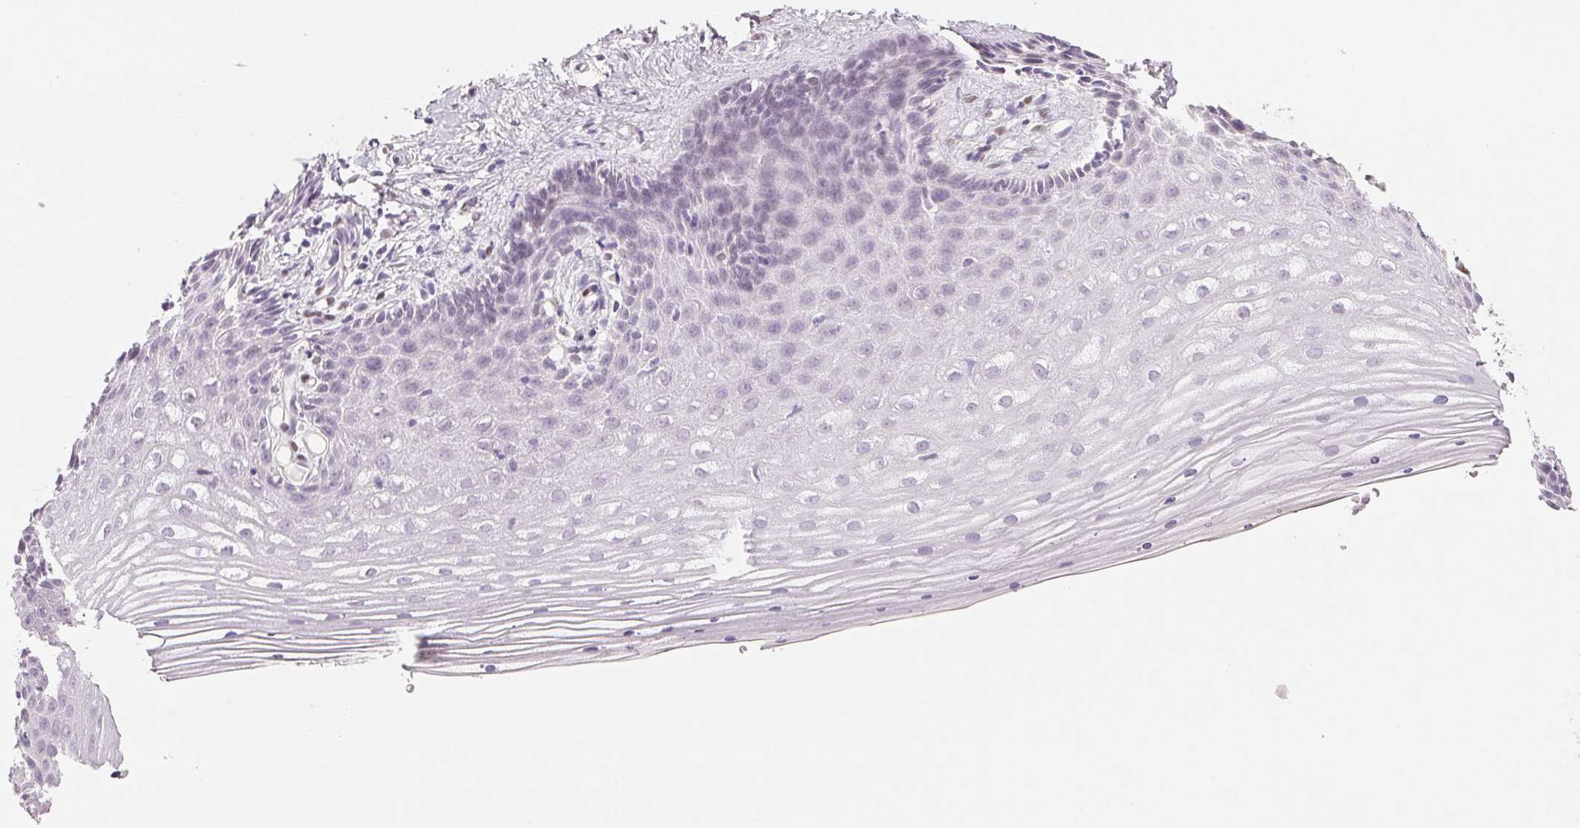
{"staining": {"intensity": "negative", "quantity": "none", "location": "none"}, "tissue": "vagina", "cell_type": "Squamous epithelial cells", "image_type": "normal", "snomed": [{"axis": "morphology", "description": "Normal tissue, NOS"}, {"axis": "topography", "description": "Vagina"}], "caption": "The micrograph displays no staining of squamous epithelial cells in benign vagina.", "gene": "SMARCD3", "patient": {"sex": "female", "age": 42}}